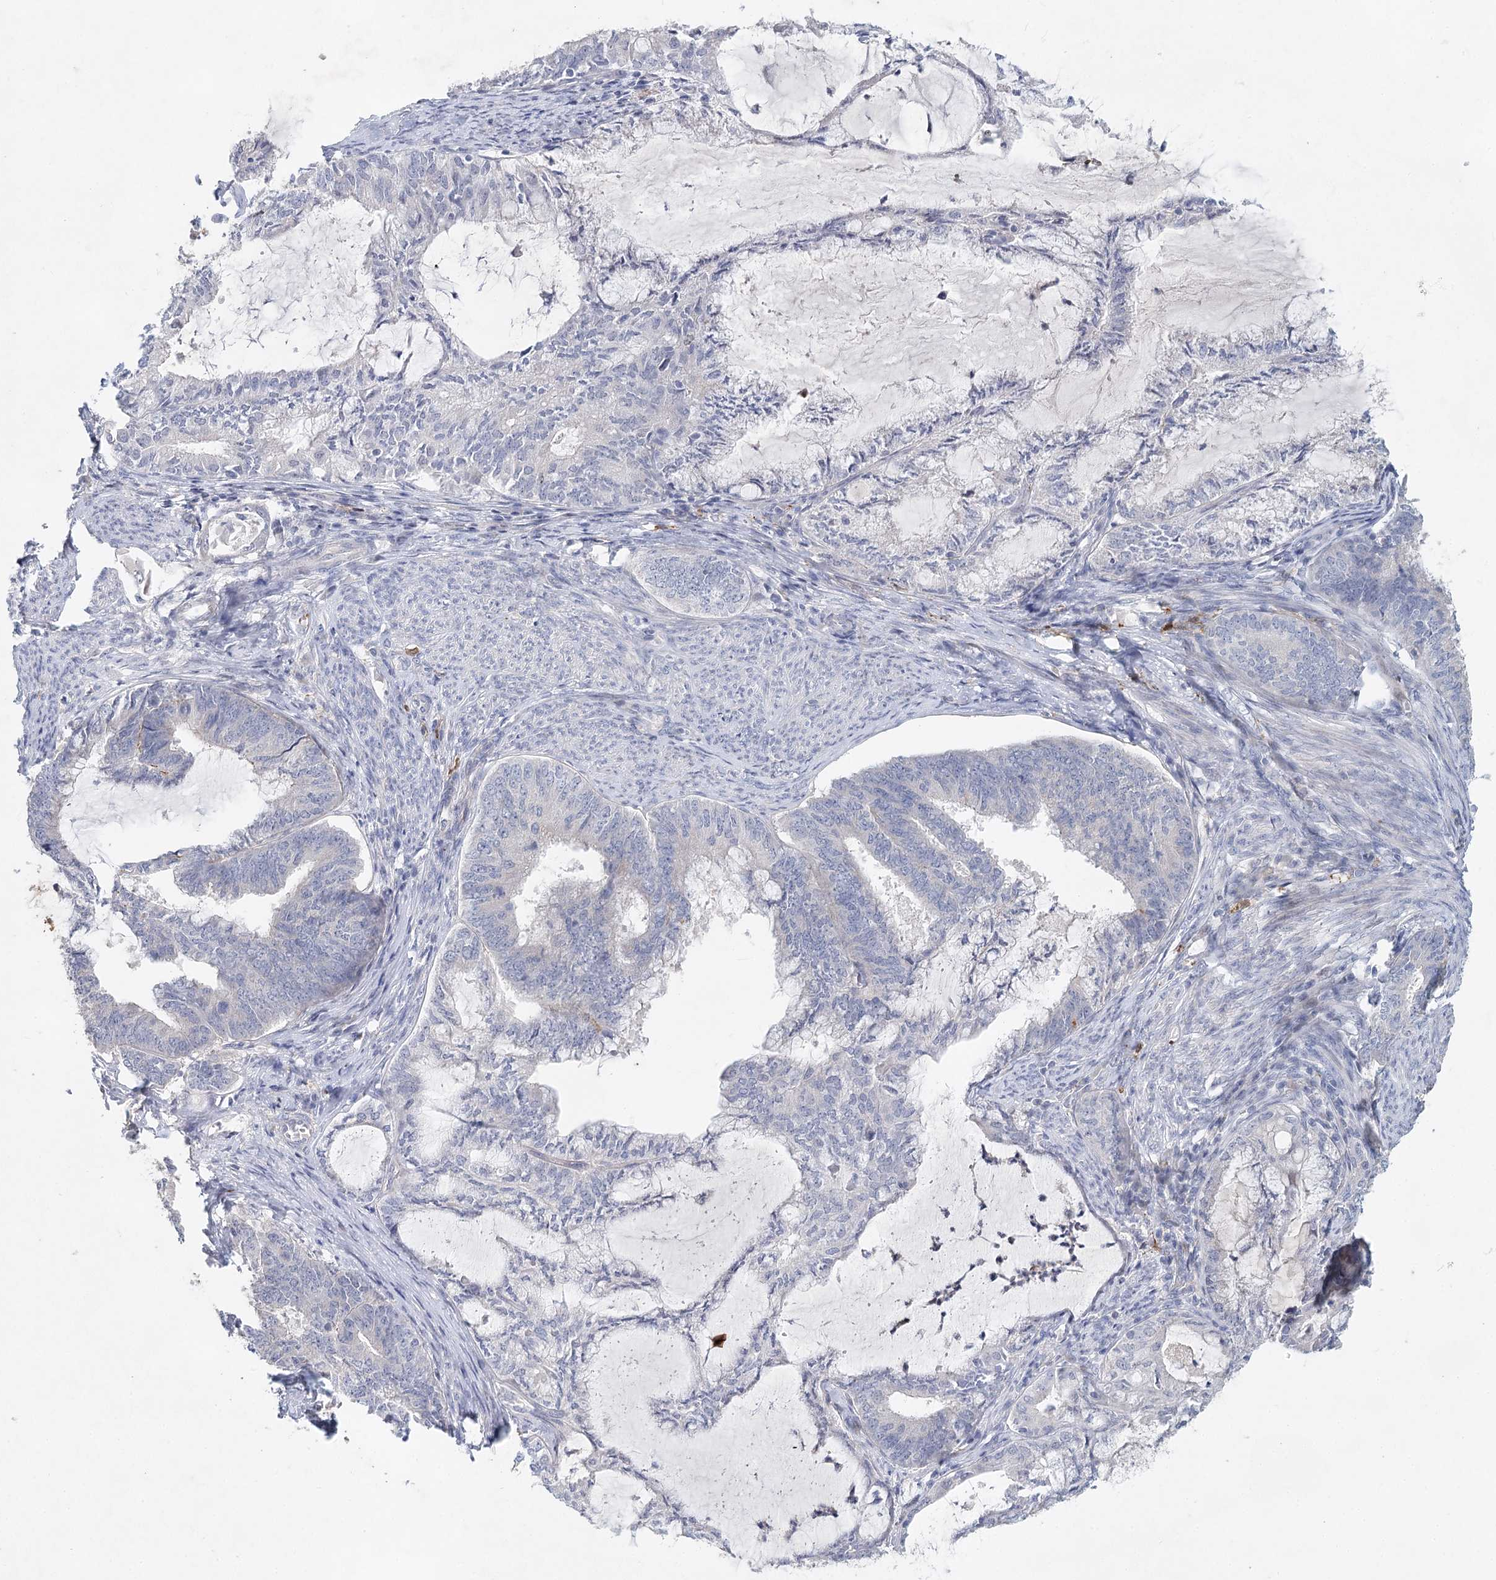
{"staining": {"intensity": "negative", "quantity": "none", "location": "none"}, "tissue": "endometrial cancer", "cell_type": "Tumor cells", "image_type": "cancer", "snomed": [{"axis": "morphology", "description": "Adenocarcinoma, NOS"}, {"axis": "topography", "description": "Endometrium"}], "caption": "This is an IHC image of human endometrial cancer (adenocarcinoma). There is no positivity in tumor cells.", "gene": "SLC19A3", "patient": {"sex": "female", "age": 86}}